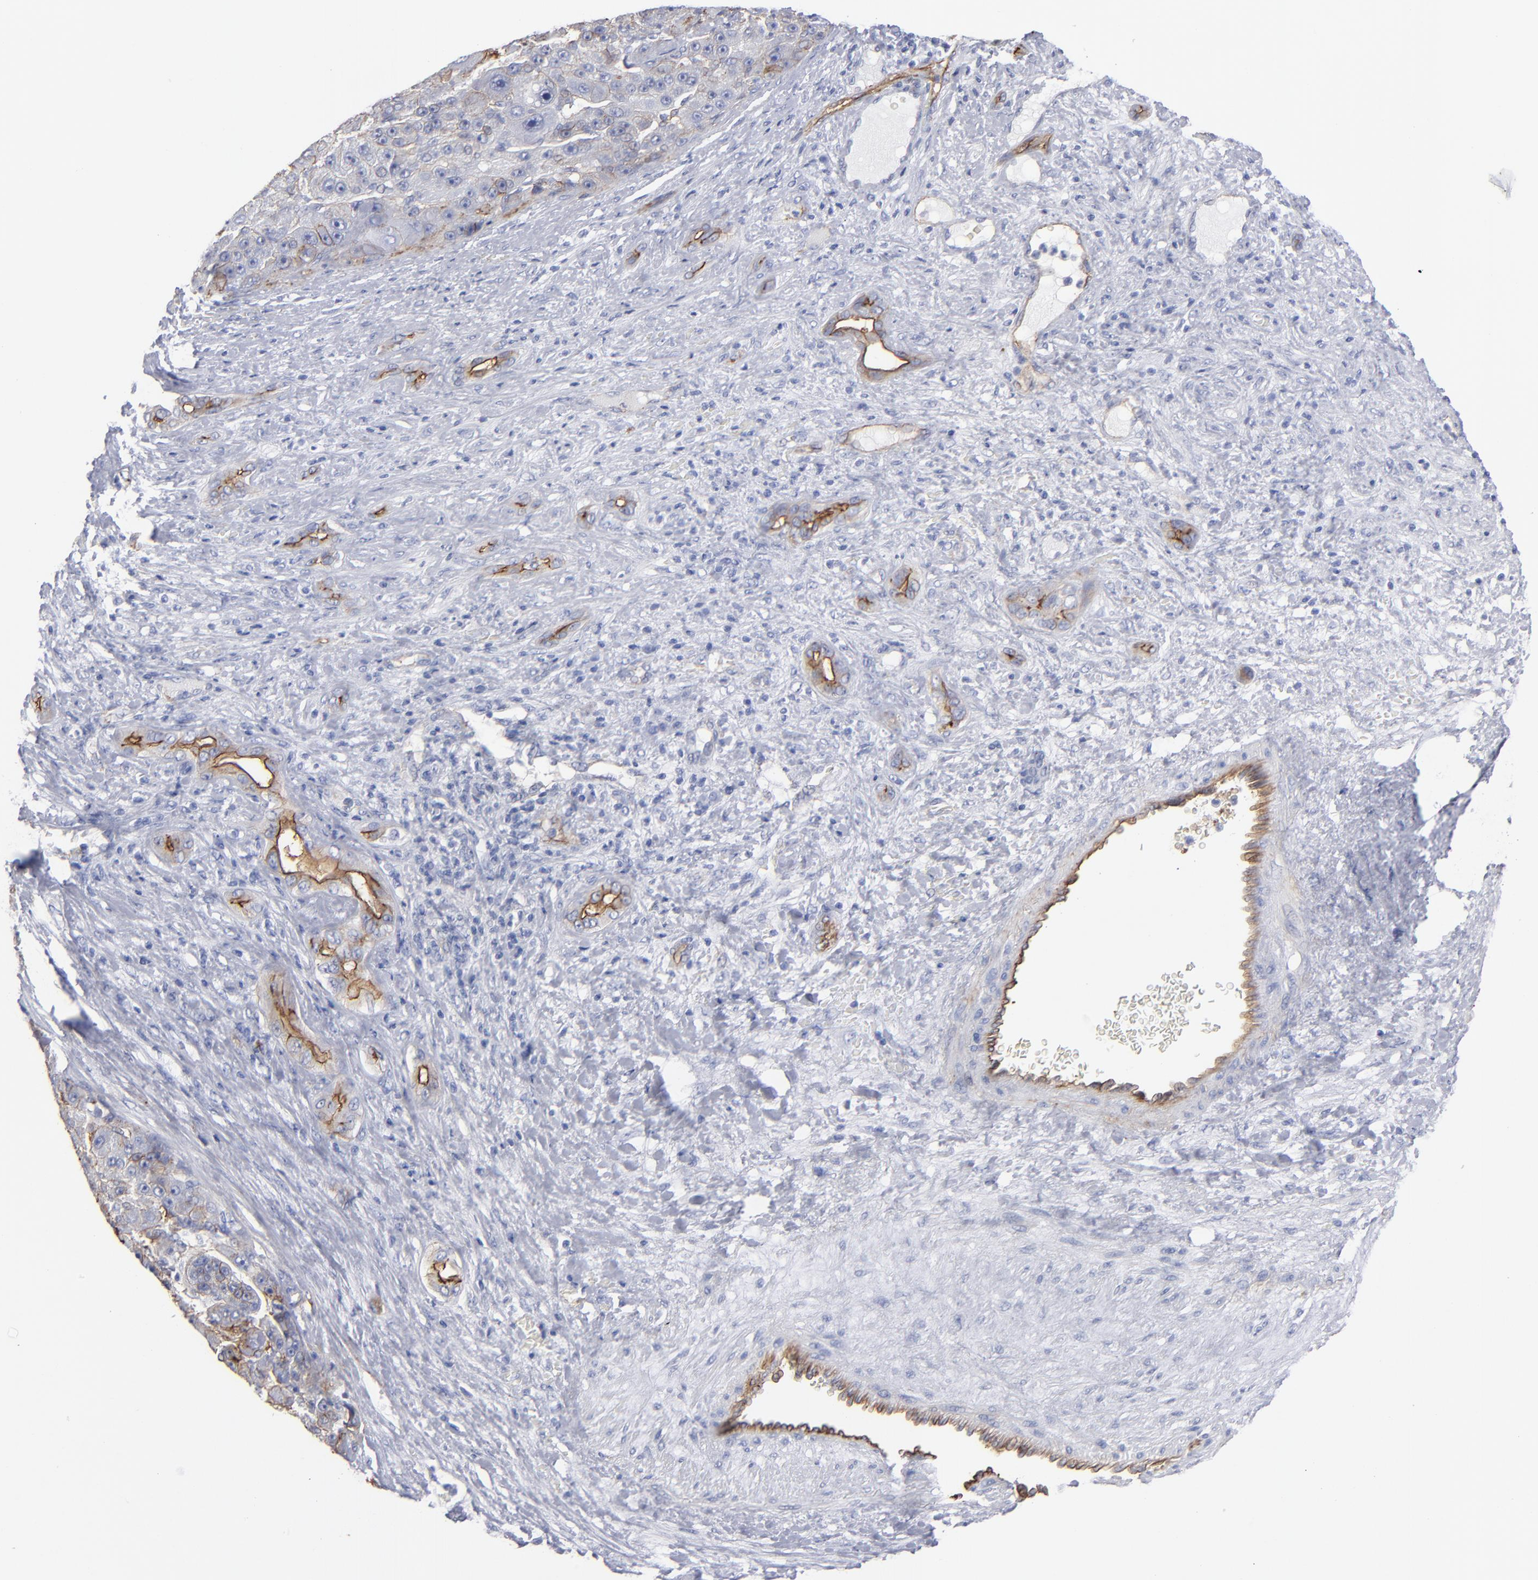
{"staining": {"intensity": "moderate", "quantity": "<25%", "location": "cytoplasmic/membranous"}, "tissue": "liver cancer", "cell_type": "Tumor cells", "image_type": "cancer", "snomed": [{"axis": "morphology", "description": "Carcinoma, Hepatocellular, NOS"}, {"axis": "topography", "description": "Liver"}], "caption": "A brown stain highlights moderate cytoplasmic/membranous positivity of a protein in human liver cancer (hepatocellular carcinoma) tumor cells.", "gene": "TM4SF1", "patient": {"sex": "male", "age": 76}}